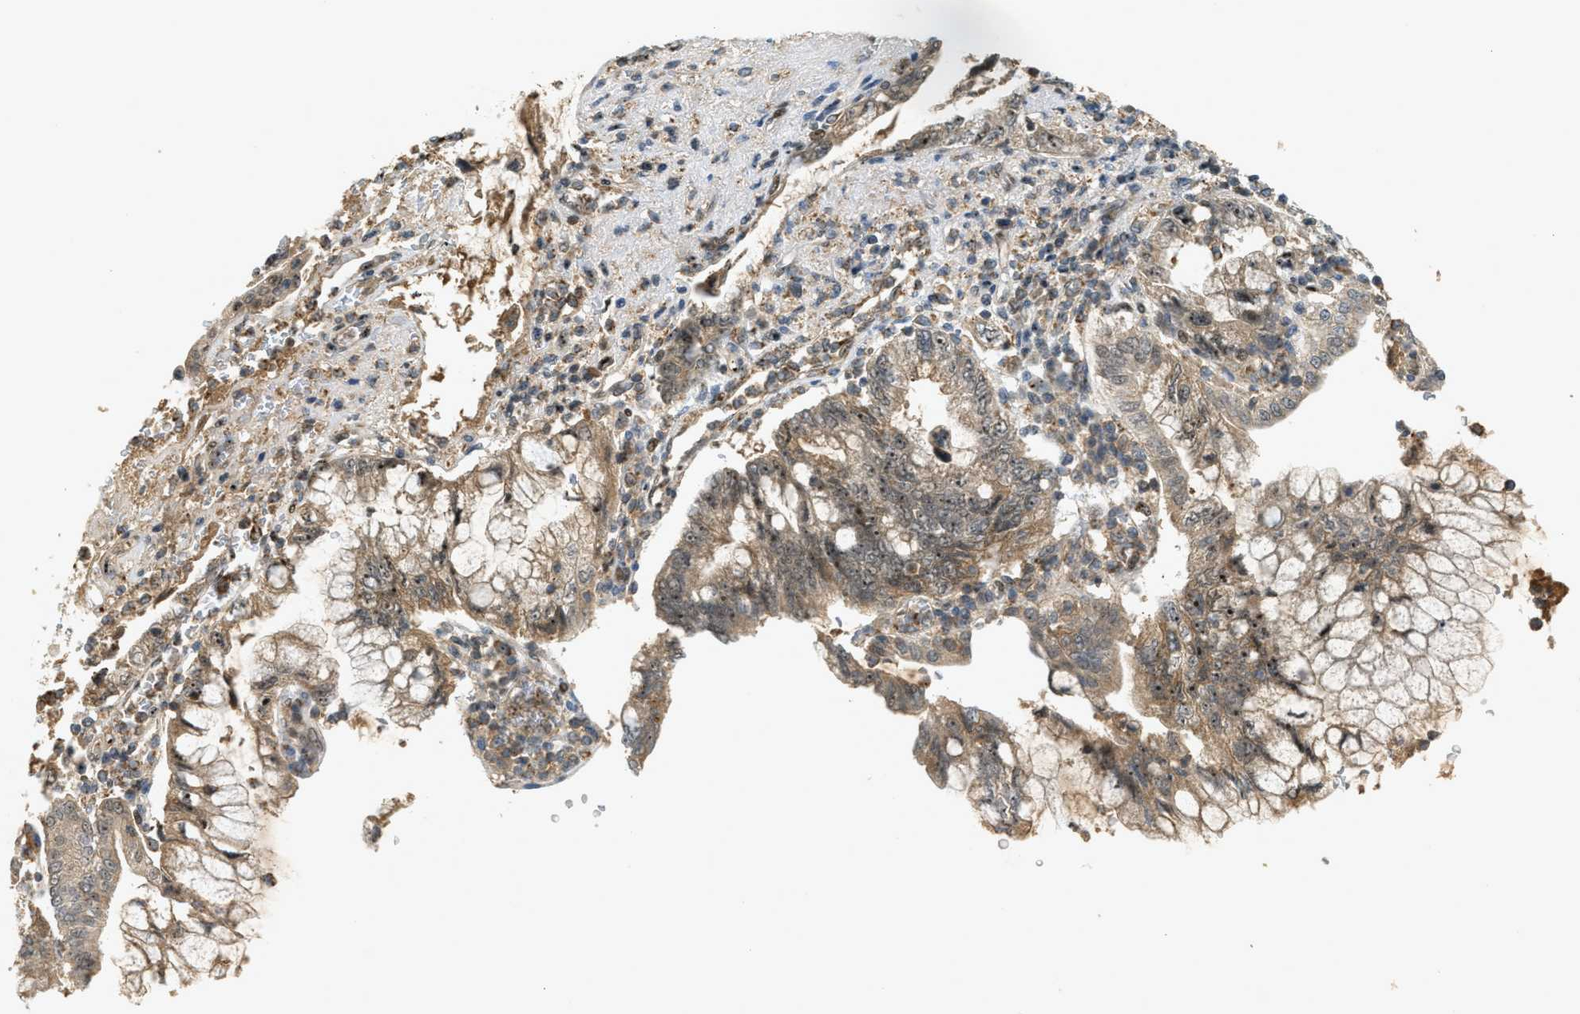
{"staining": {"intensity": "weak", "quantity": "25%-75%", "location": "cytoplasmic/membranous"}, "tissue": "pancreatic cancer", "cell_type": "Tumor cells", "image_type": "cancer", "snomed": [{"axis": "morphology", "description": "Adenocarcinoma, NOS"}, {"axis": "topography", "description": "Pancreas"}], "caption": "Immunohistochemistry (DAB) staining of human pancreatic cancer shows weak cytoplasmic/membranous protein expression in about 25%-75% of tumor cells.", "gene": "TRAPPC14", "patient": {"sex": "female", "age": 73}}